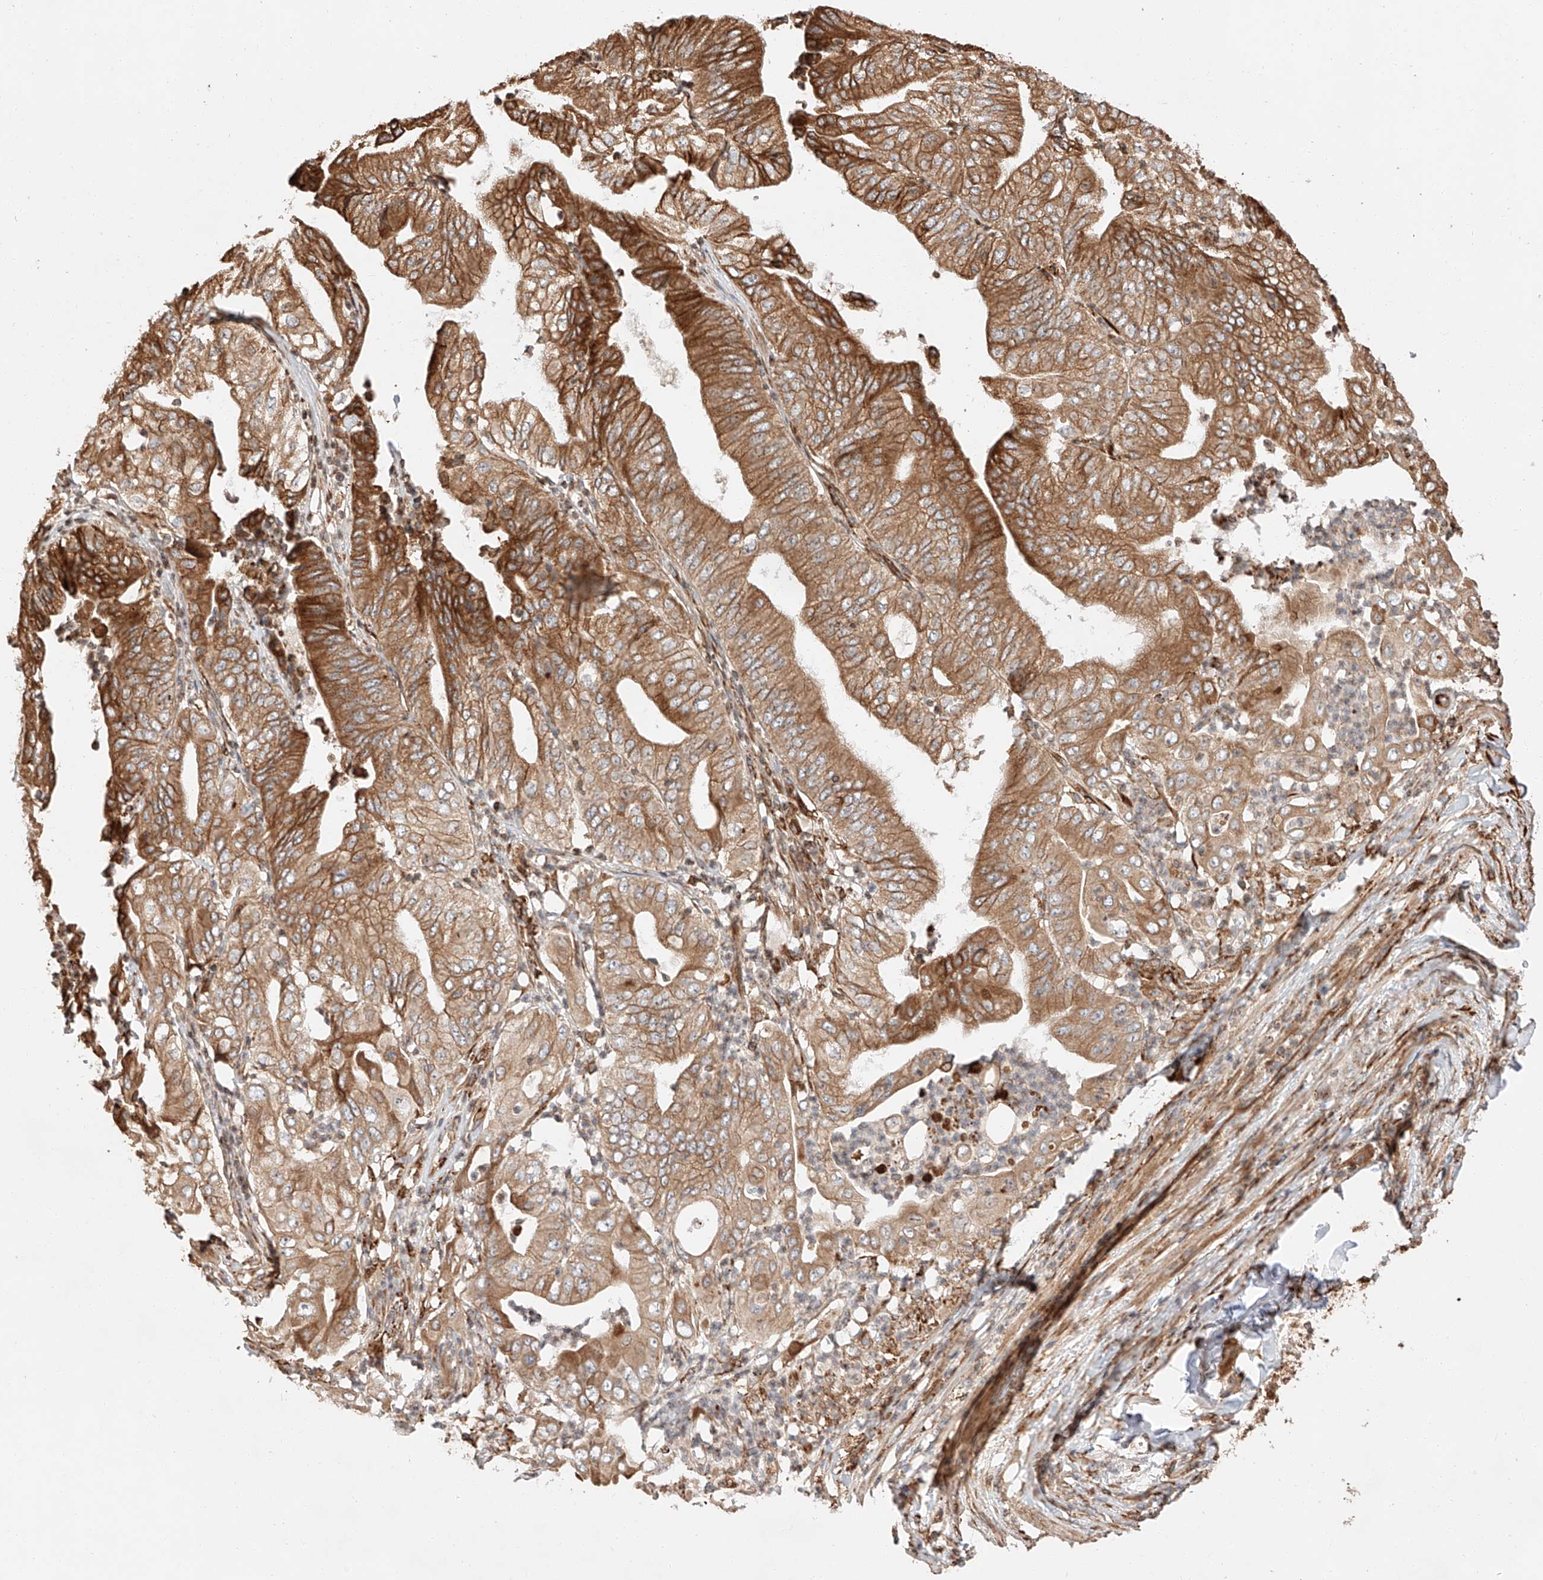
{"staining": {"intensity": "strong", "quantity": ">75%", "location": "cytoplasmic/membranous"}, "tissue": "pancreatic cancer", "cell_type": "Tumor cells", "image_type": "cancer", "snomed": [{"axis": "morphology", "description": "Adenocarcinoma, NOS"}, {"axis": "topography", "description": "Pancreas"}], "caption": "Human pancreatic cancer (adenocarcinoma) stained with a brown dye displays strong cytoplasmic/membranous positive positivity in approximately >75% of tumor cells.", "gene": "ZNF84", "patient": {"sex": "female", "age": 77}}